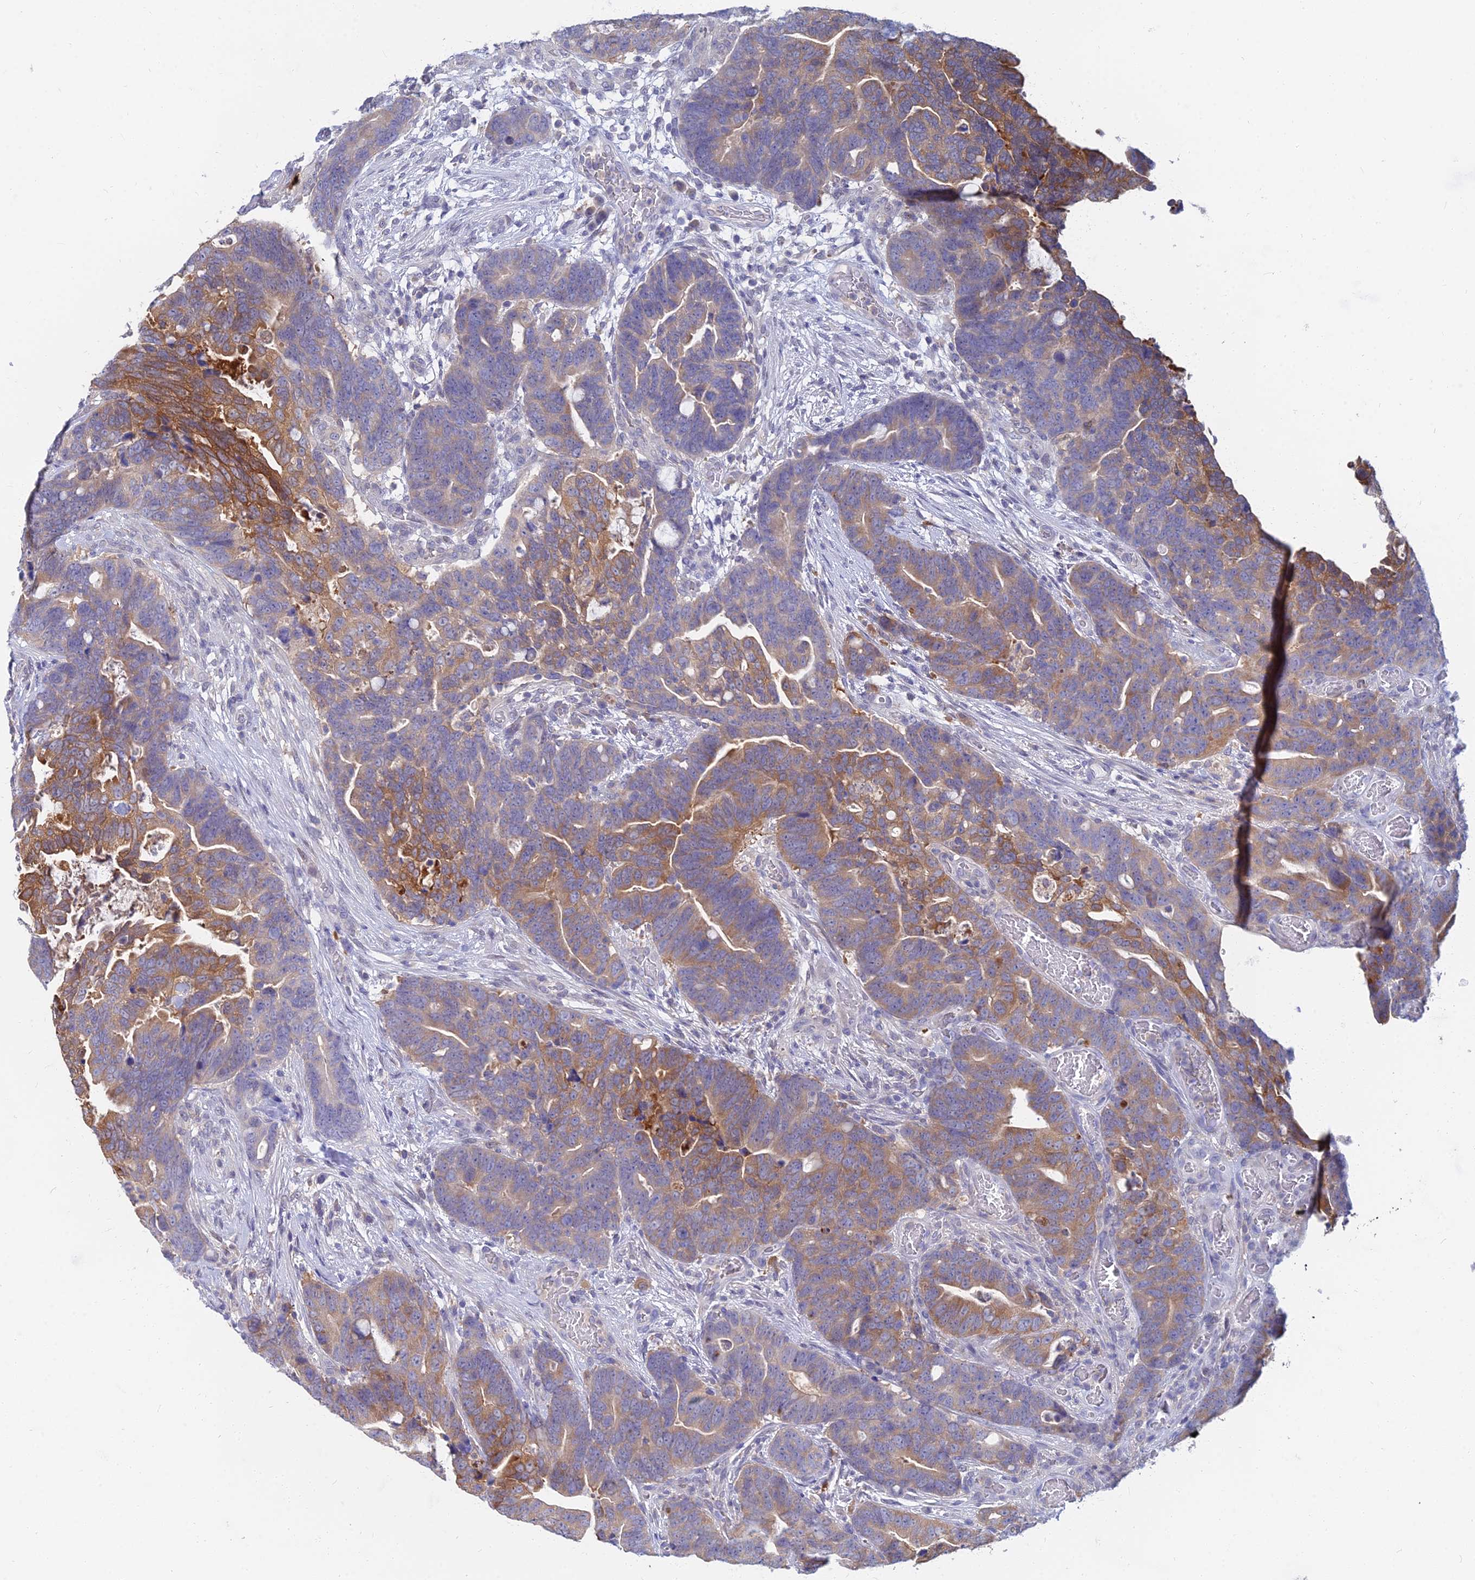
{"staining": {"intensity": "moderate", "quantity": ">75%", "location": "cytoplasmic/membranous"}, "tissue": "colorectal cancer", "cell_type": "Tumor cells", "image_type": "cancer", "snomed": [{"axis": "morphology", "description": "Adenocarcinoma, NOS"}, {"axis": "topography", "description": "Colon"}], "caption": "Immunohistochemical staining of human colorectal cancer (adenocarcinoma) exhibits medium levels of moderate cytoplasmic/membranous staining in approximately >75% of tumor cells.", "gene": "B3GALT4", "patient": {"sex": "female", "age": 82}}